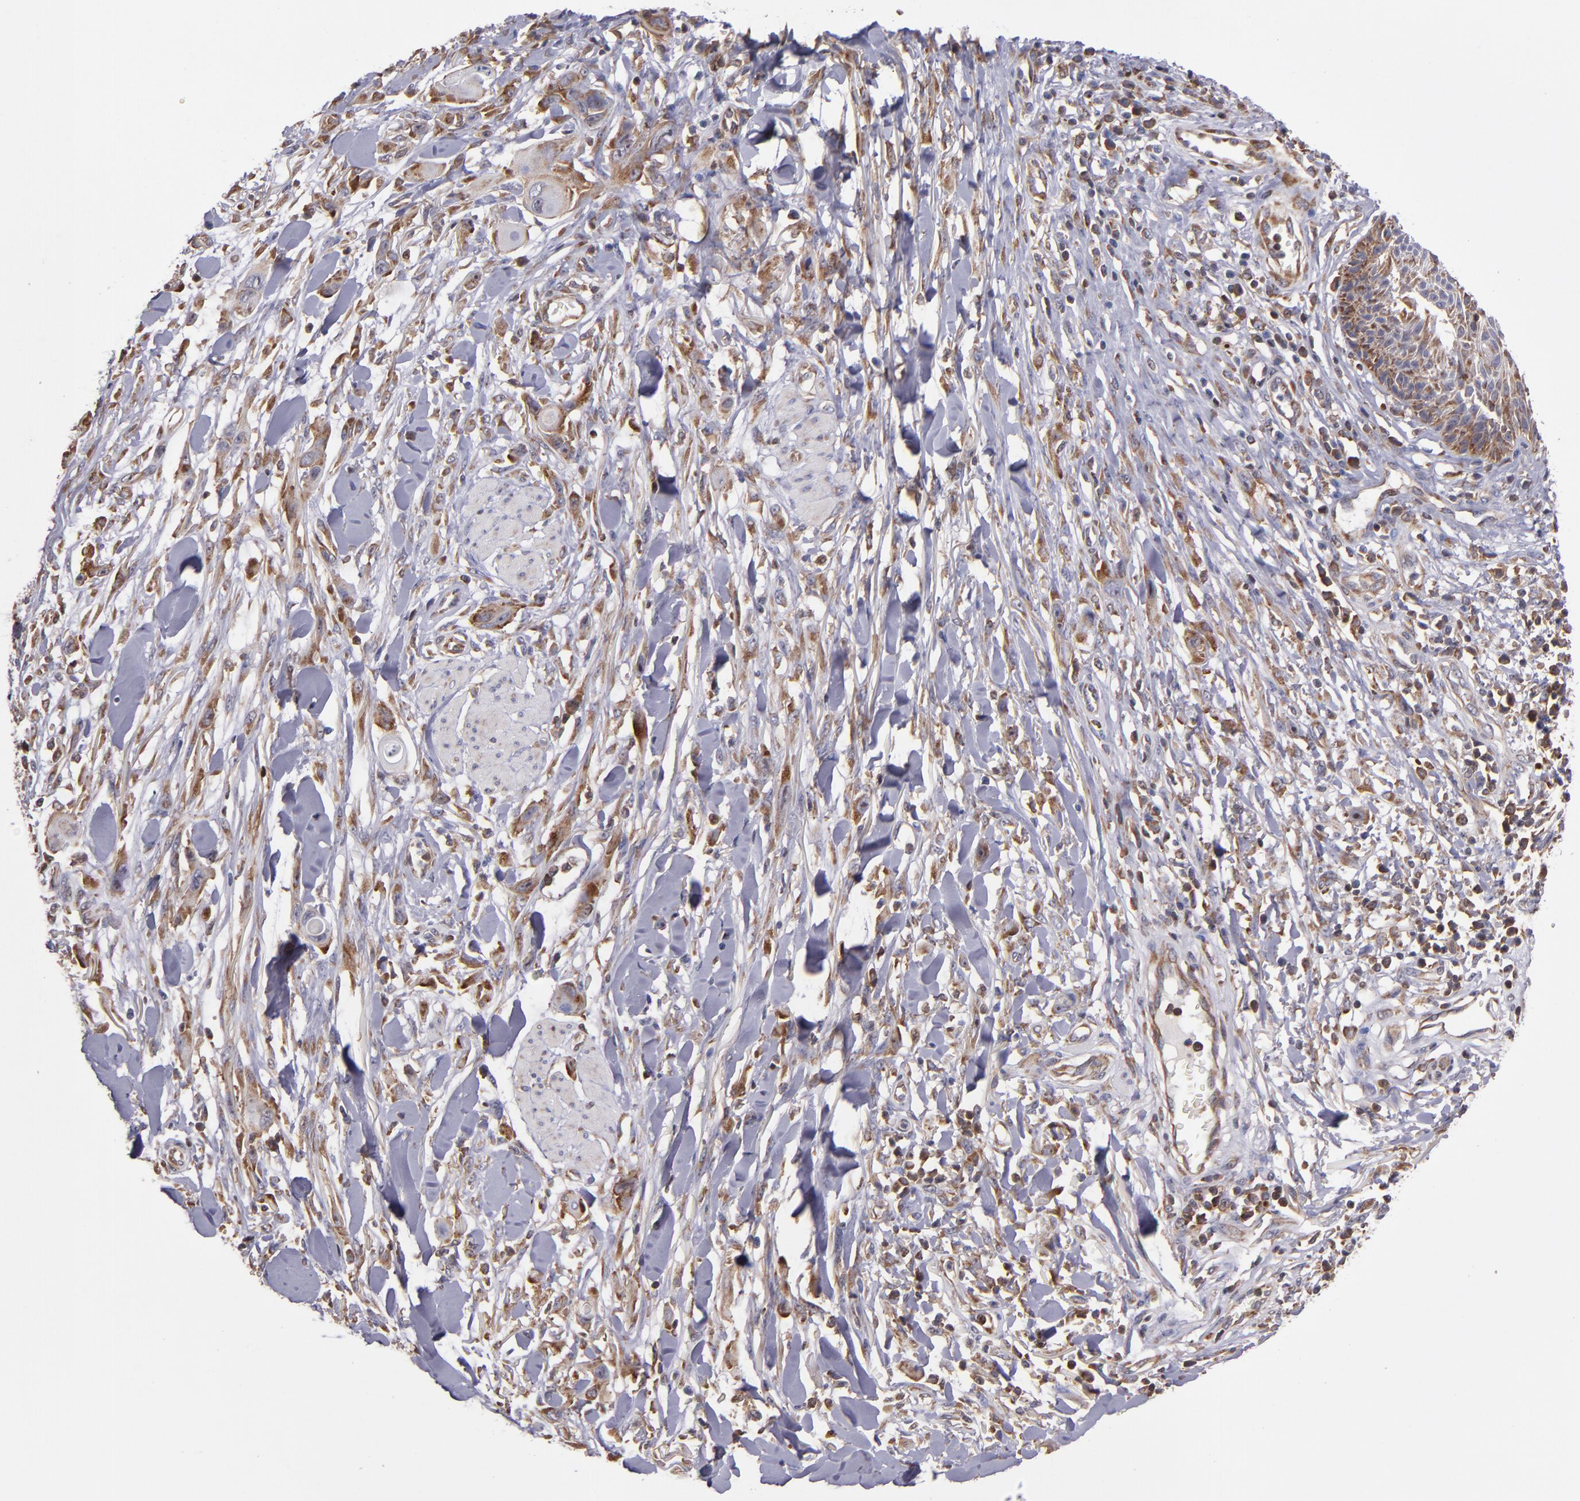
{"staining": {"intensity": "moderate", "quantity": ">75%", "location": "cytoplasmic/membranous"}, "tissue": "skin cancer", "cell_type": "Tumor cells", "image_type": "cancer", "snomed": [{"axis": "morphology", "description": "Squamous cell carcinoma, NOS"}, {"axis": "topography", "description": "Skin"}], "caption": "A brown stain labels moderate cytoplasmic/membranous positivity of a protein in skin cancer tumor cells.", "gene": "EIF4ENIF1", "patient": {"sex": "female", "age": 59}}